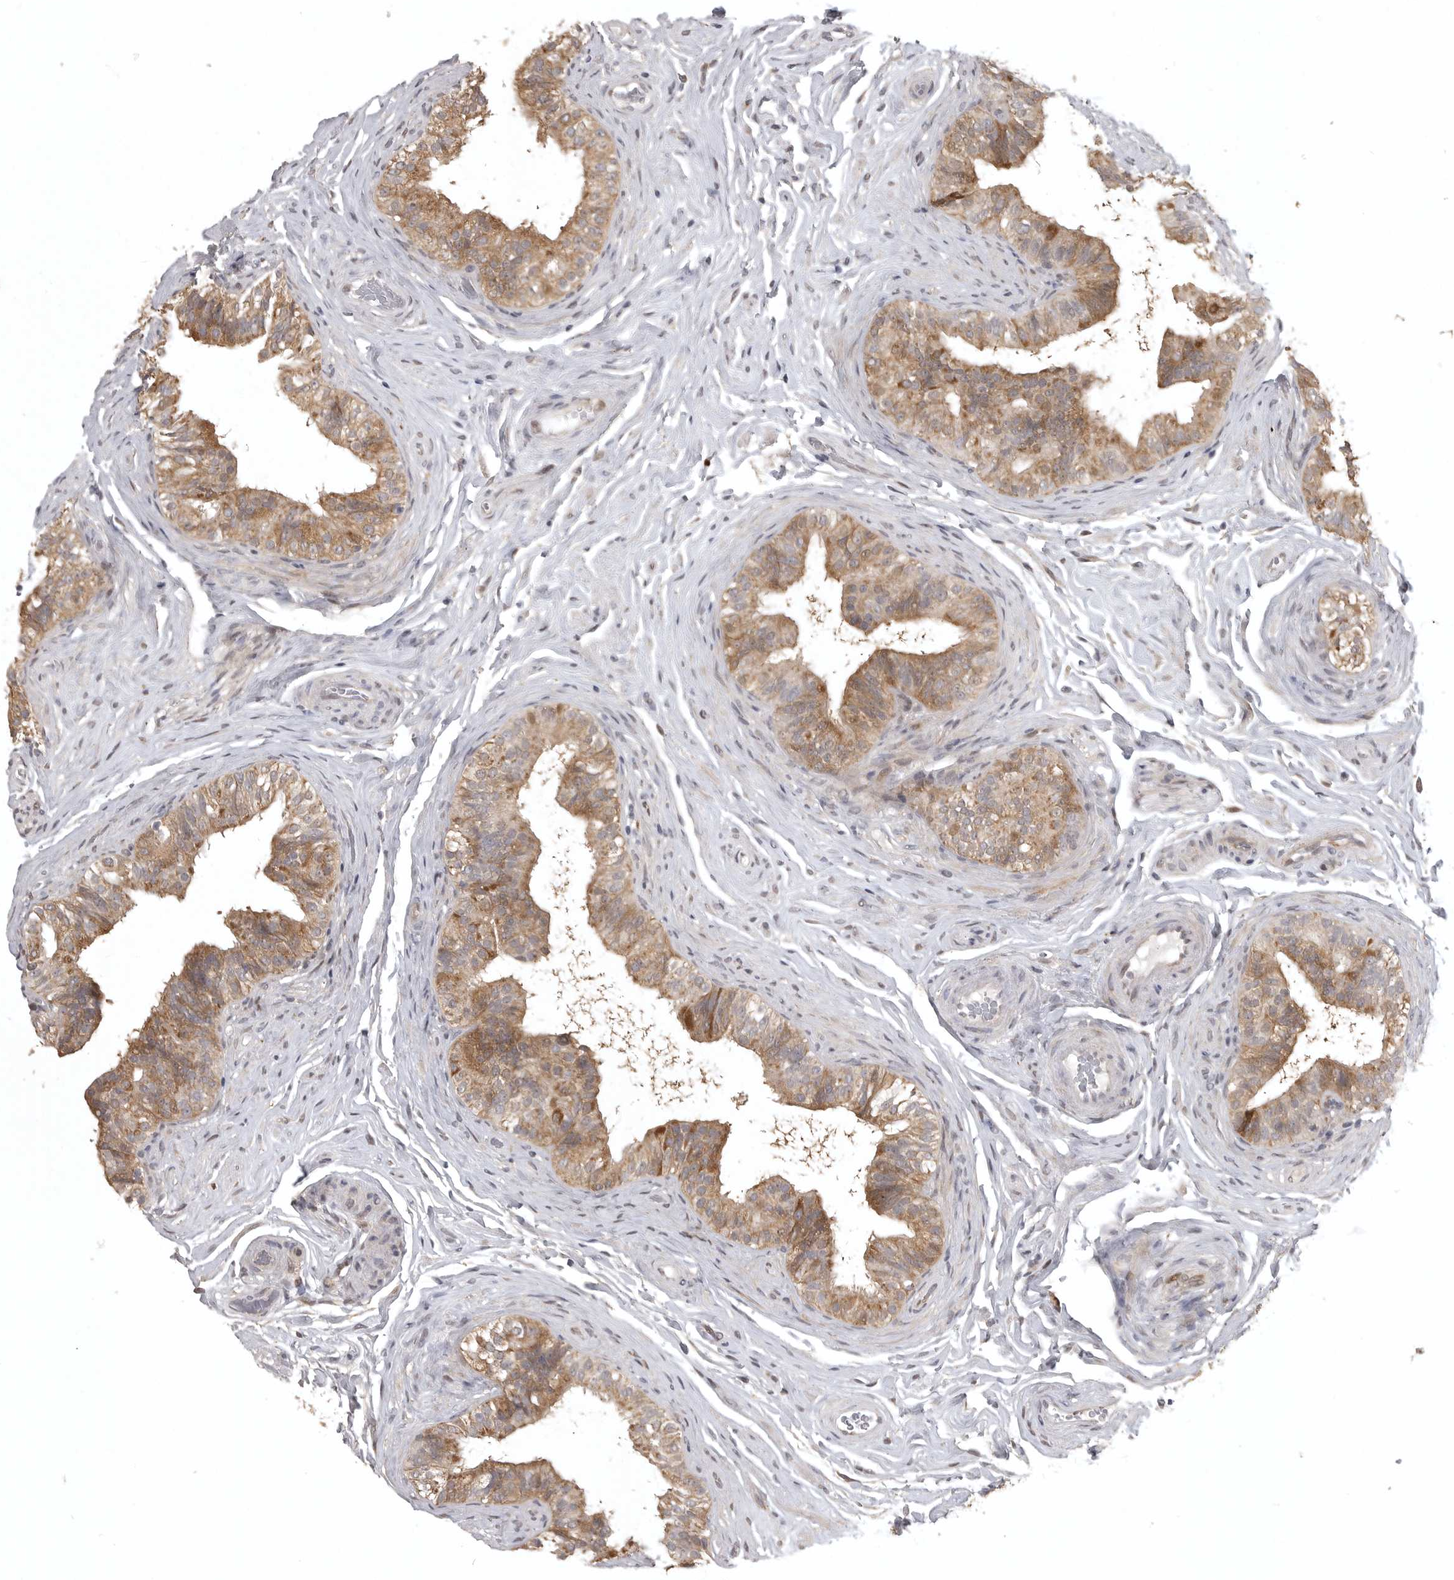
{"staining": {"intensity": "moderate", "quantity": ">75%", "location": "cytoplasmic/membranous"}, "tissue": "epididymis", "cell_type": "Glandular cells", "image_type": "normal", "snomed": [{"axis": "morphology", "description": "Normal tissue, NOS"}, {"axis": "topography", "description": "Epididymis"}], "caption": "Protein staining of unremarkable epididymis exhibits moderate cytoplasmic/membranous expression in approximately >75% of glandular cells.", "gene": "POLE2", "patient": {"sex": "male", "age": 49}}